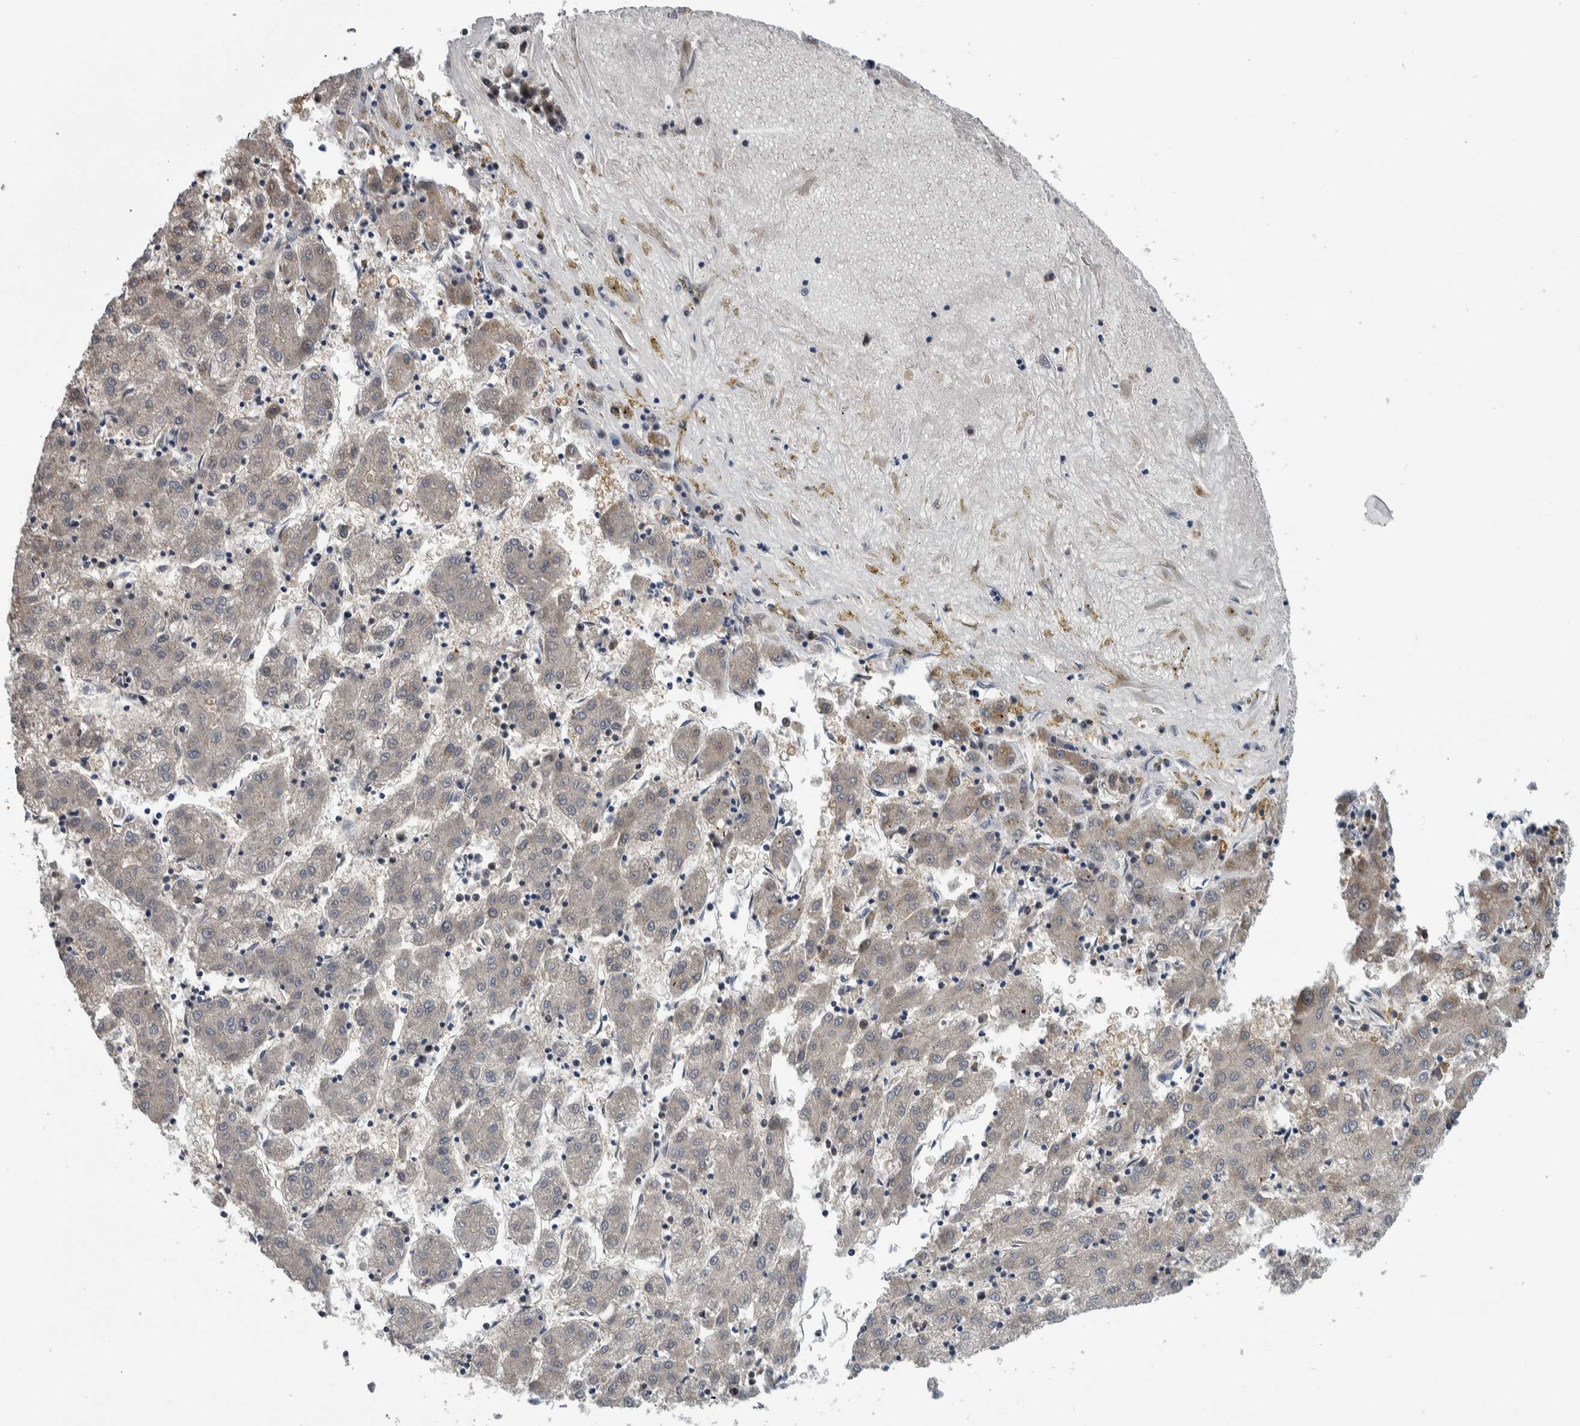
{"staining": {"intensity": "weak", "quantity": "<25%", "location": "cytoplasmic/membranous"}, "tissue": "liver cancer", "cell_type": "Tumor cells", "image_type": "cancer", "snomed": [{"axis": "morphology", "description": "Carcinoma, Hepatocellular, NOS"}, {"axis": "topography", "description": "Liver"}], "caption": "A micrograph of liver hepatocellular carcinoma stained for a protein reveals no brown staining in tumor cells.", "gene": "COL14A1", "patient": {"sex": "male", "age": 72}}